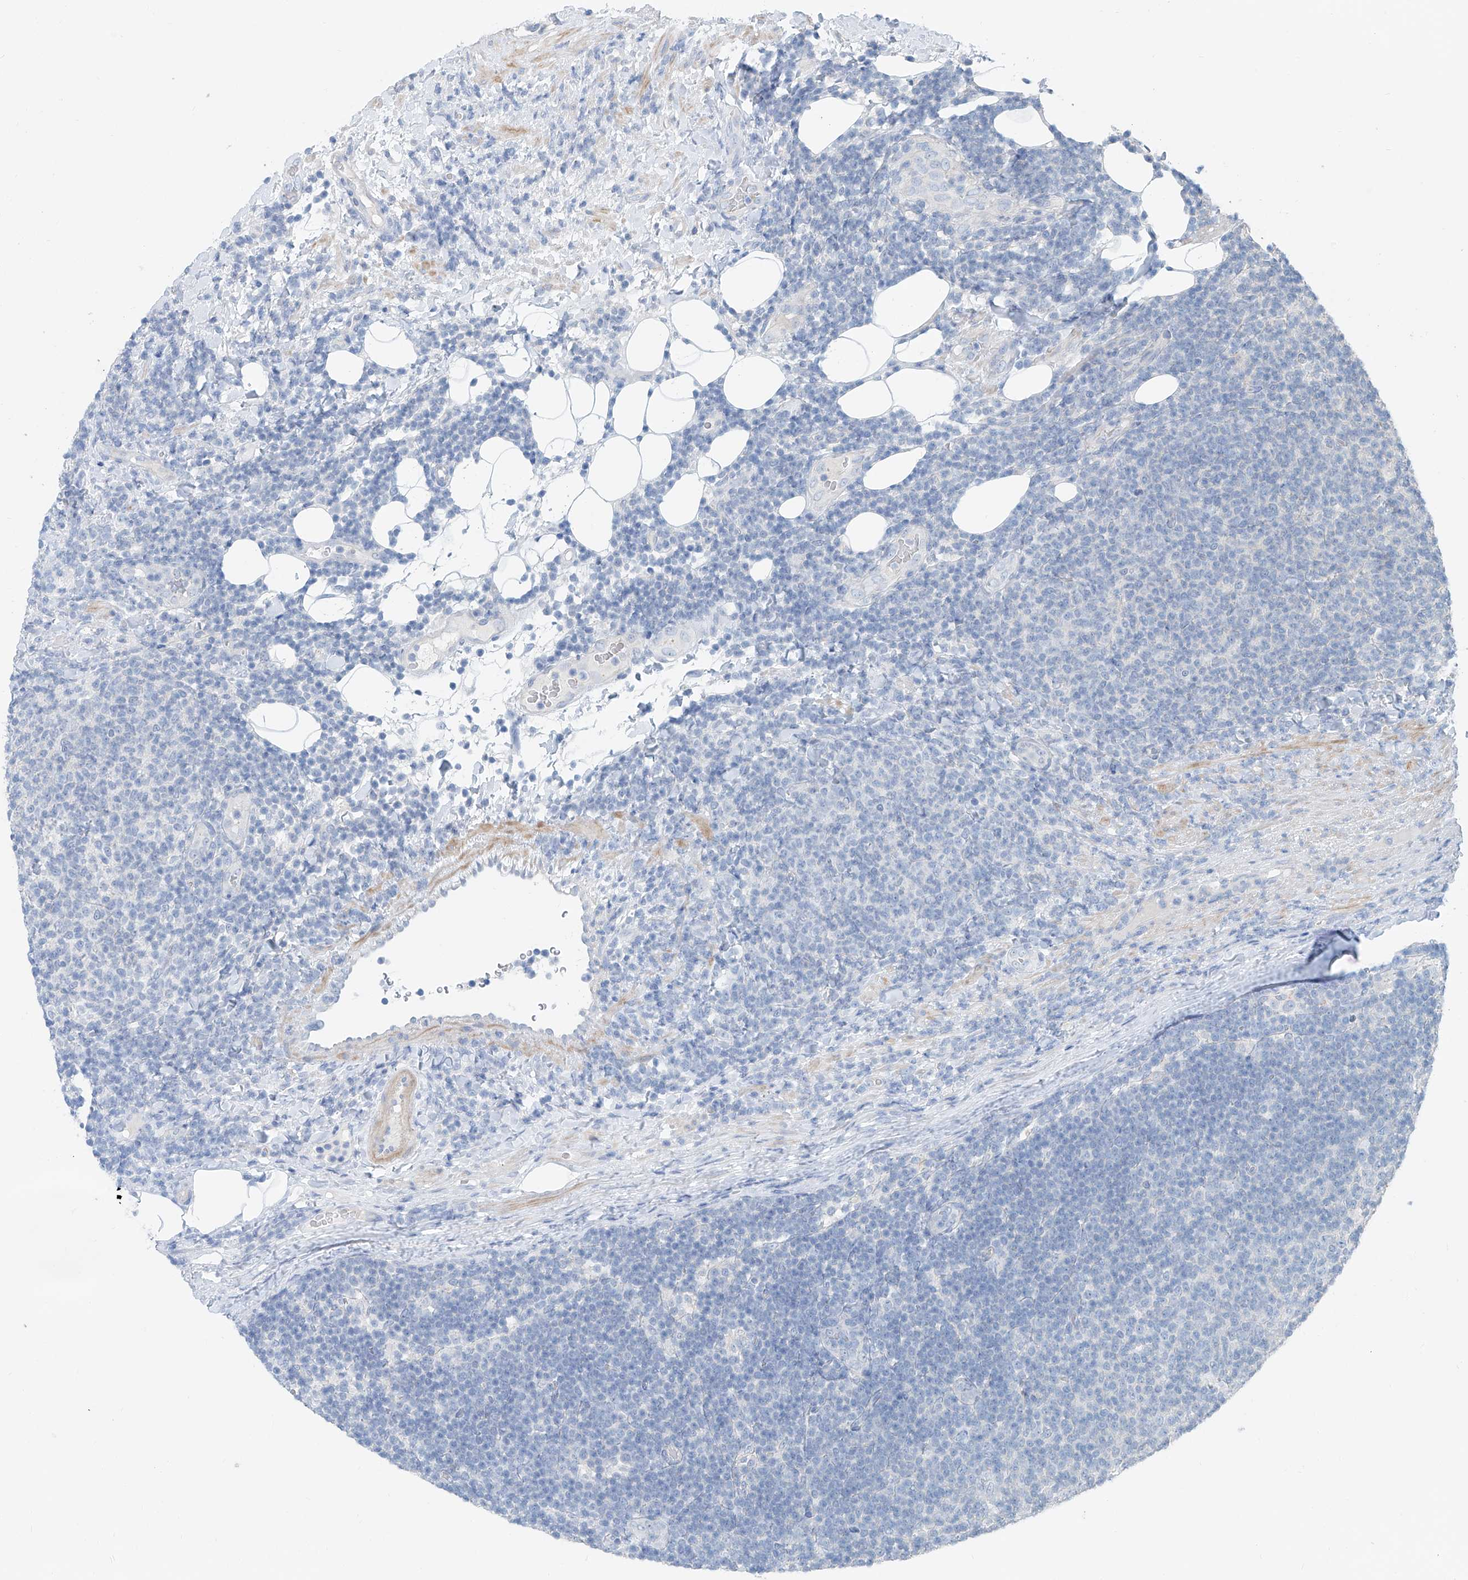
{"staining": {"intensity": "negative", "quantity": "none", "location": "none"}, "tissue": "lymphoma", "cell_type": "Tumor cells", "image_type": "cancer", "snomed": [{"axis": "morphology", "description": "Malignant lymphoma, non-Hodgkin's type, Low grade"}, {"axis": "topography", "description": "Lymph node"}], "caption": "Image shows no protein positivity in tumor cells of lymphoma tissue.", "gene": "ANKRD34A", "patient": {"sex": "male", "age": 66}}